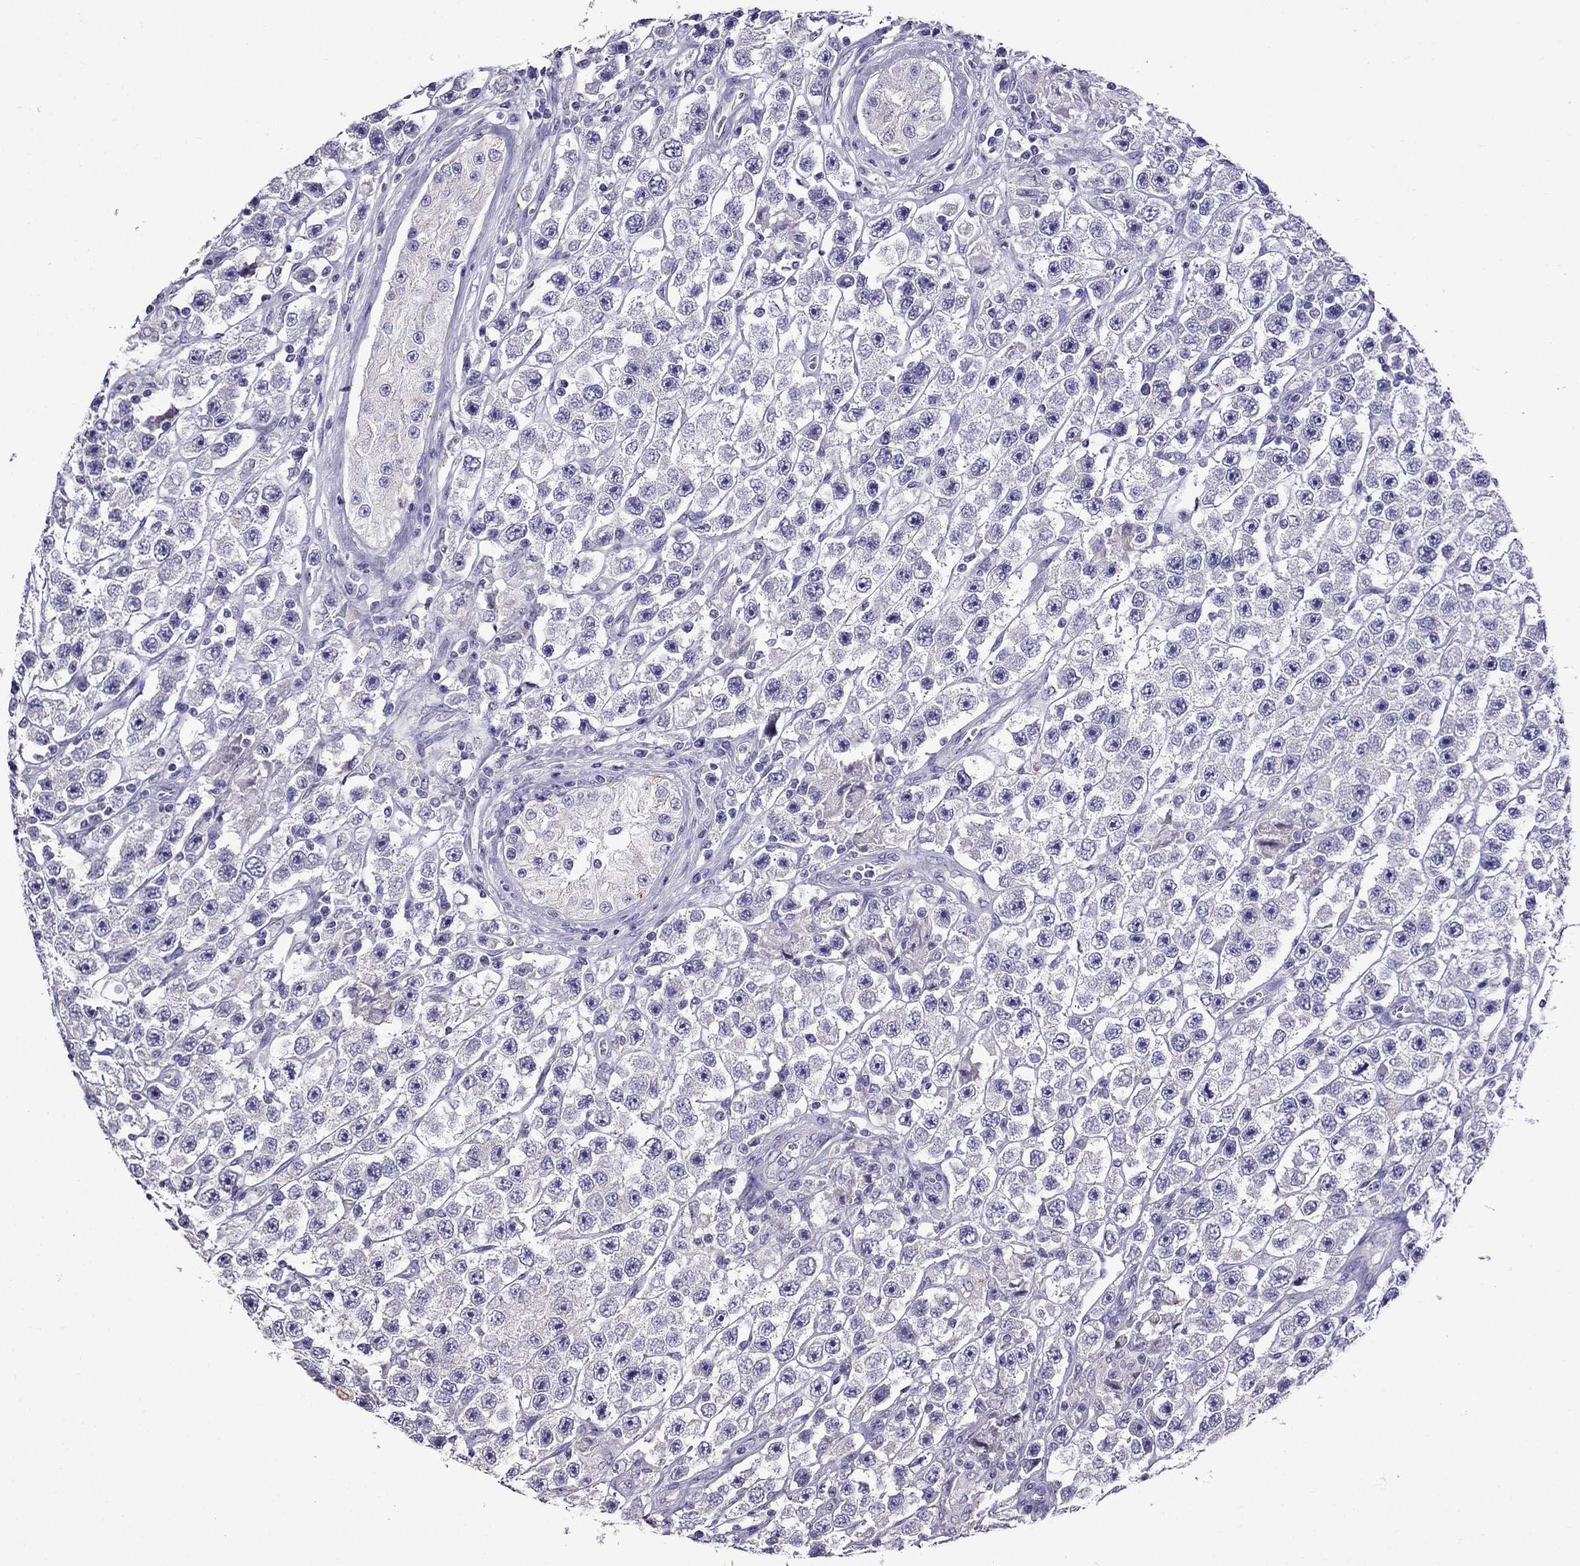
{"staining": {"intensity": "negative", "quantity": "none", "location": "none"}, "tissue": "testis cancer", "cell_type": "Tumor cells", "image_type": "cancer", "snomed": [{"axis": "morphology", "description": "Seminoma, NOS"}, {"axis": "topography", "description": "Testis"}], "caption": "Immunohistochemistry (IHC) of testis seminoma reveals no positivity in tumor cells.", "gene": "OXCT2", "patient": {"sex": "male", "age": 45}}